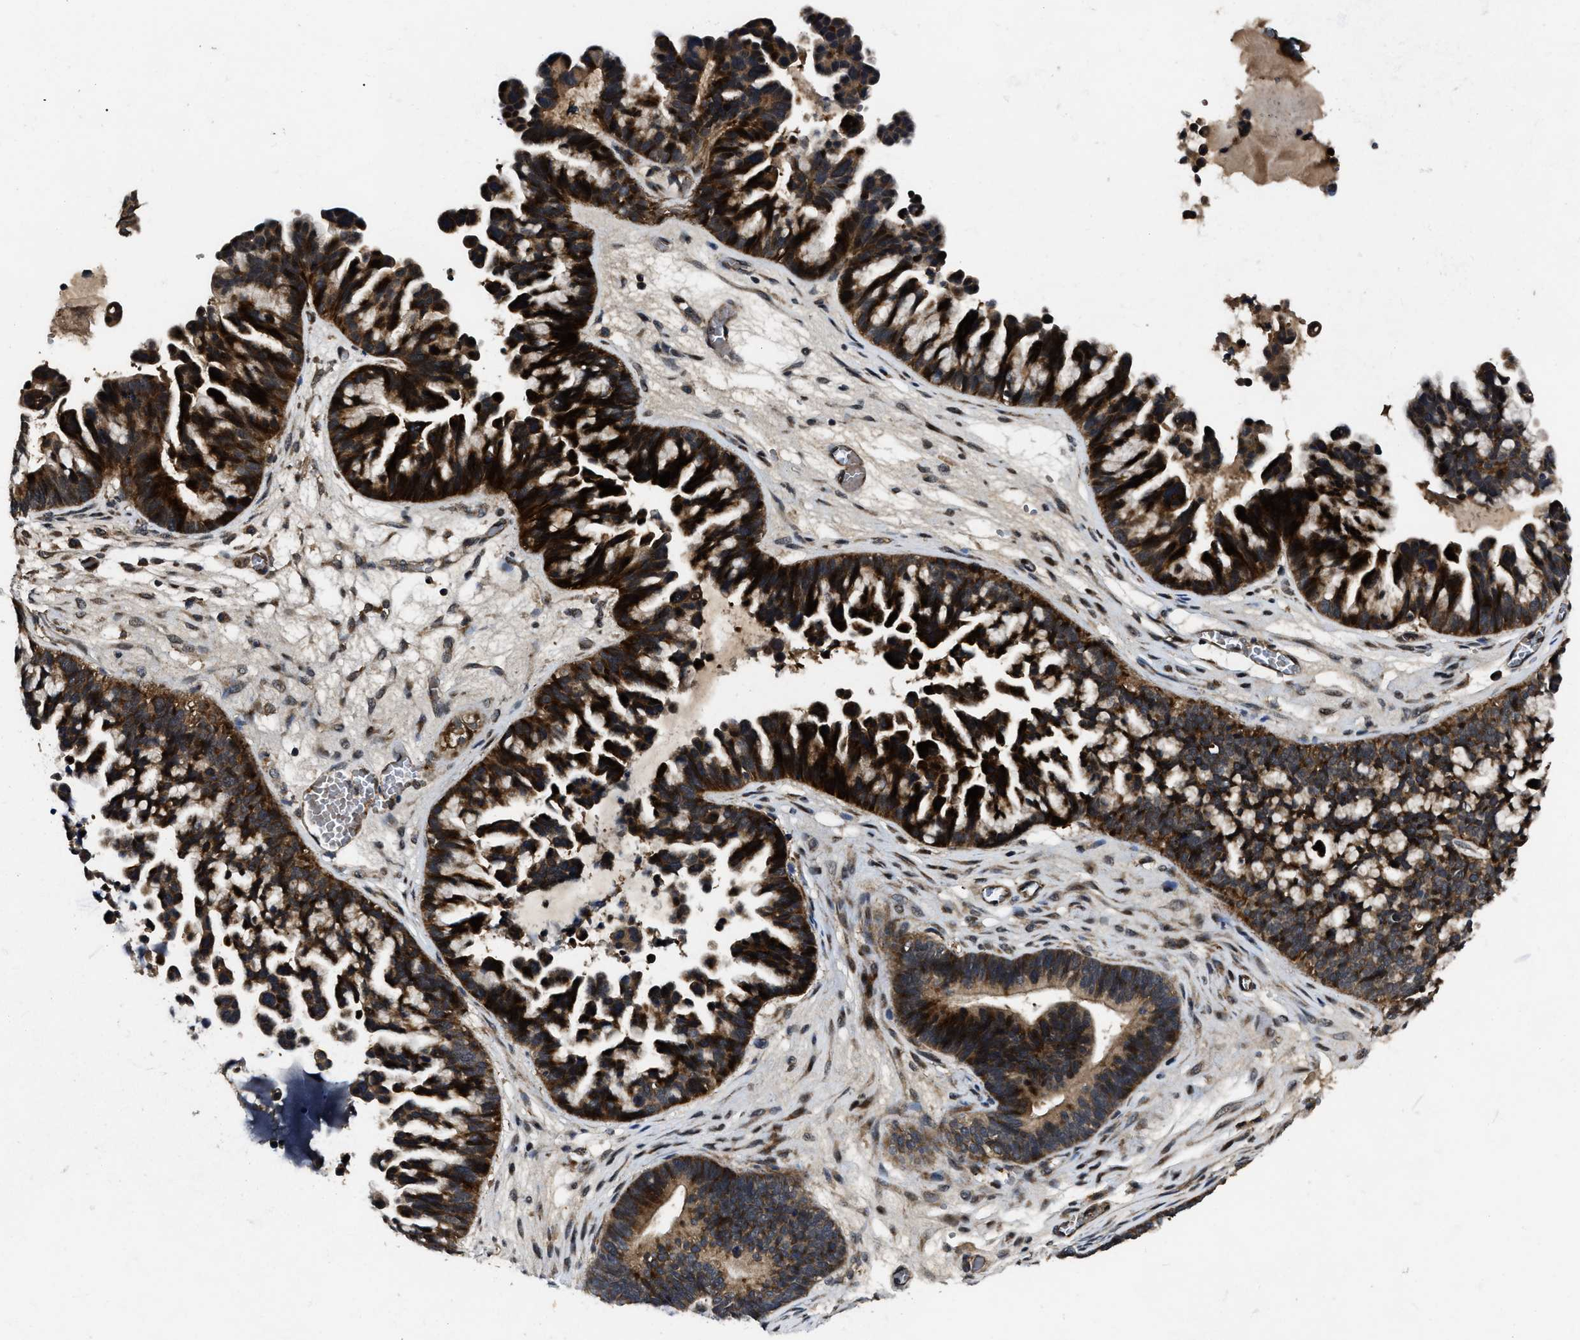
{"staining": {"intensity": "strong", "quantity": ">75%", "location": "cytoplasmic/membranous"}, "tissue": "ovarian cancer", "cell_type": "Tumor cells", "image_type": "cancer", "snomed": [{"axis": "morphology", "description": "Cystadenocarcinoma, serous, NOS"}, {"axis": "topography", "description": "Ovary"}], "caption": "A high-resolution histopathology image shows IHC staining of ovarian cancer, which demonstrates strong cytoplasmic/membranous positivity in approximately >75% of tumor cells.", "gene": "PPWD1", "patient": {"sex": "female", "age": 56}}